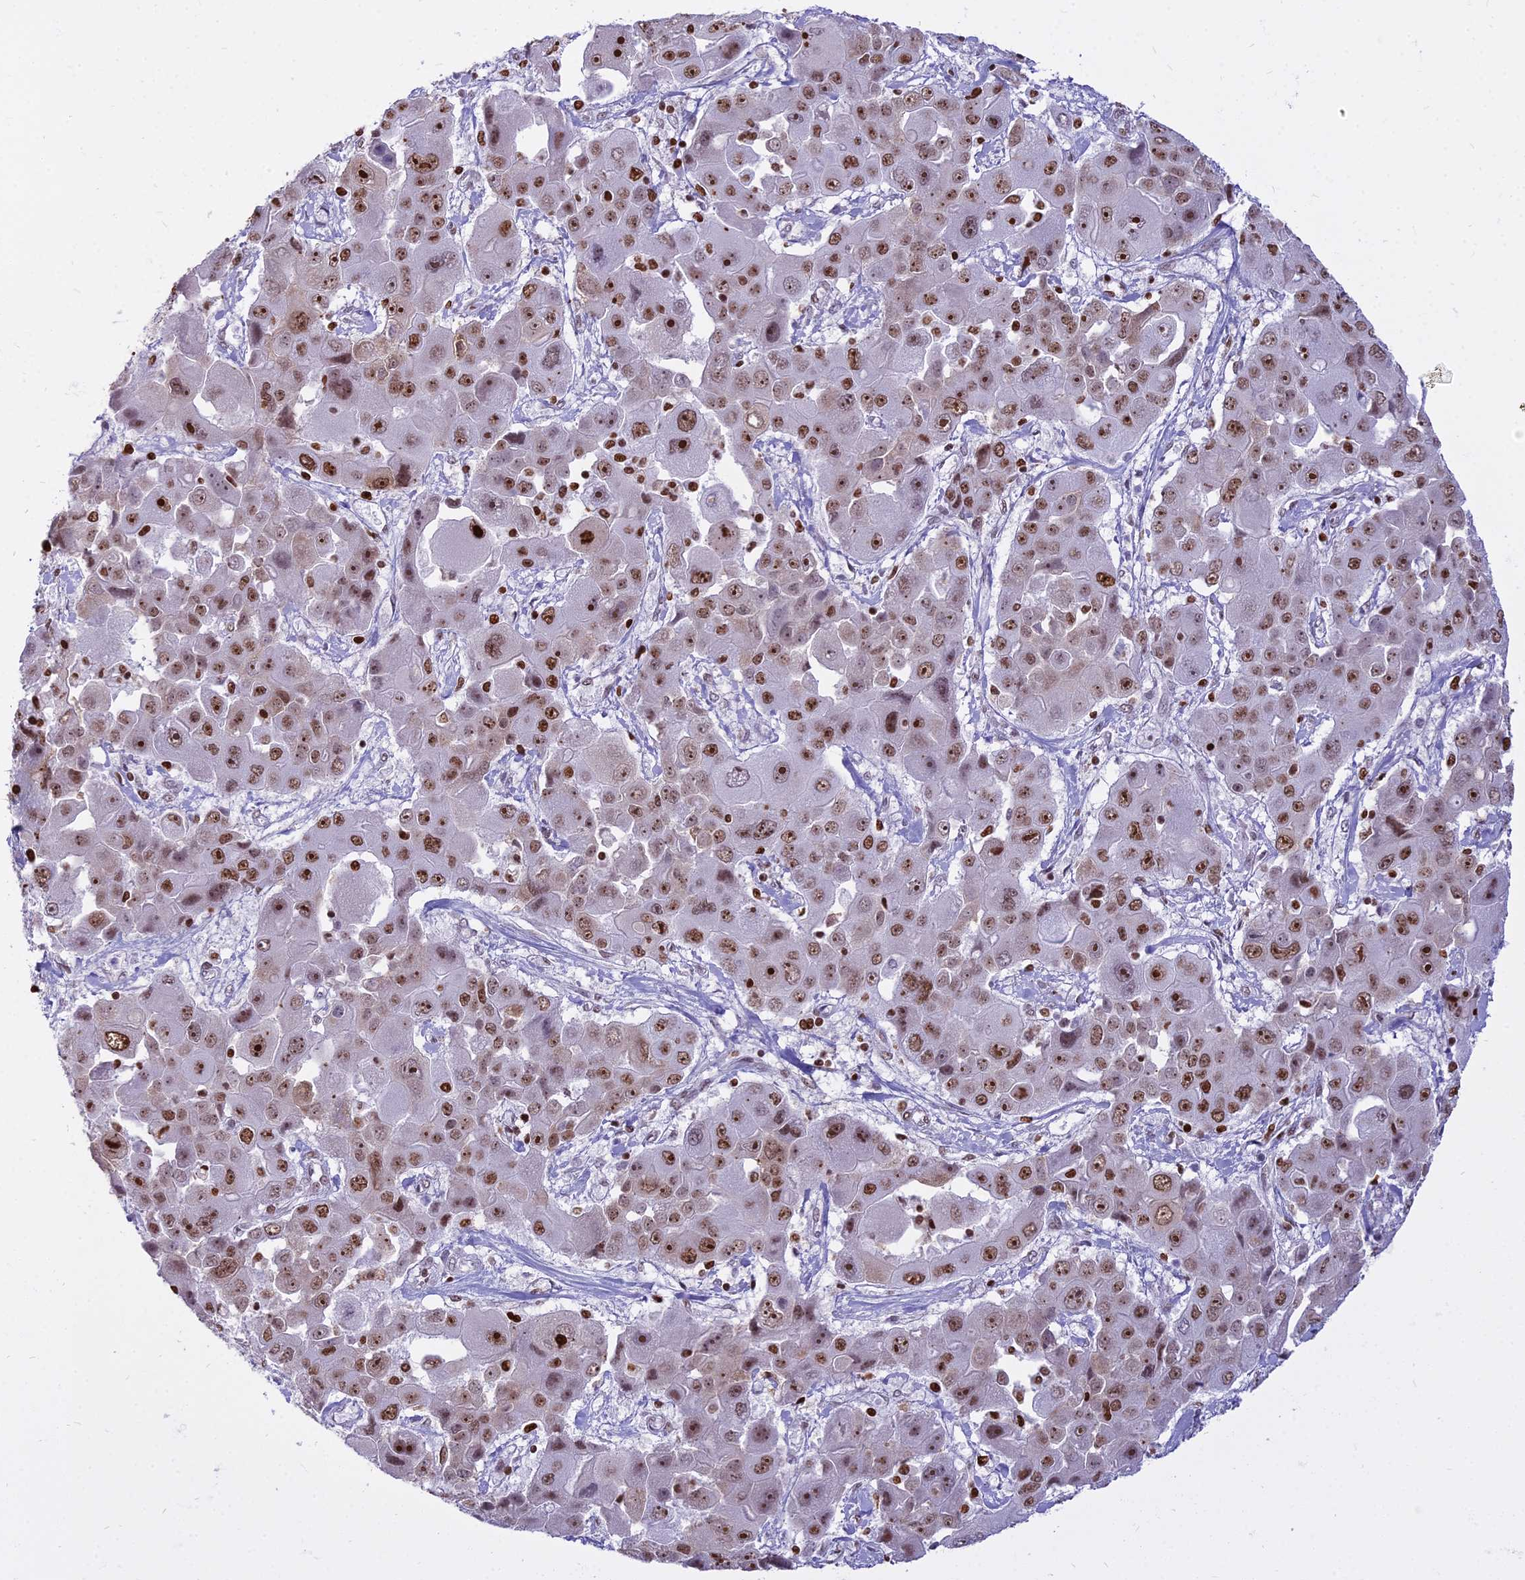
{"staining": {"intensity": "moderate", "quantity": ">75%", "location": "nuclear"}, "tissue": "liver cancer", "cell_type": "Tumor cells", "image_type": "cancer", "snomed": [{"axis": "morphology", "description": "Cholangiocarcinoma"}, {"axis": "topography", "description": "Liver"}], "caption": "A brown stain highlights moderate nuclear expression of a protein in liver cancer tumor cells. The staining was performed using DAB, with brown indicating positive protein expression. Nuclei are stained blue with hematoxylin.", "gene": "PARP1", "patient": {"sex": "male", "age": 67}}